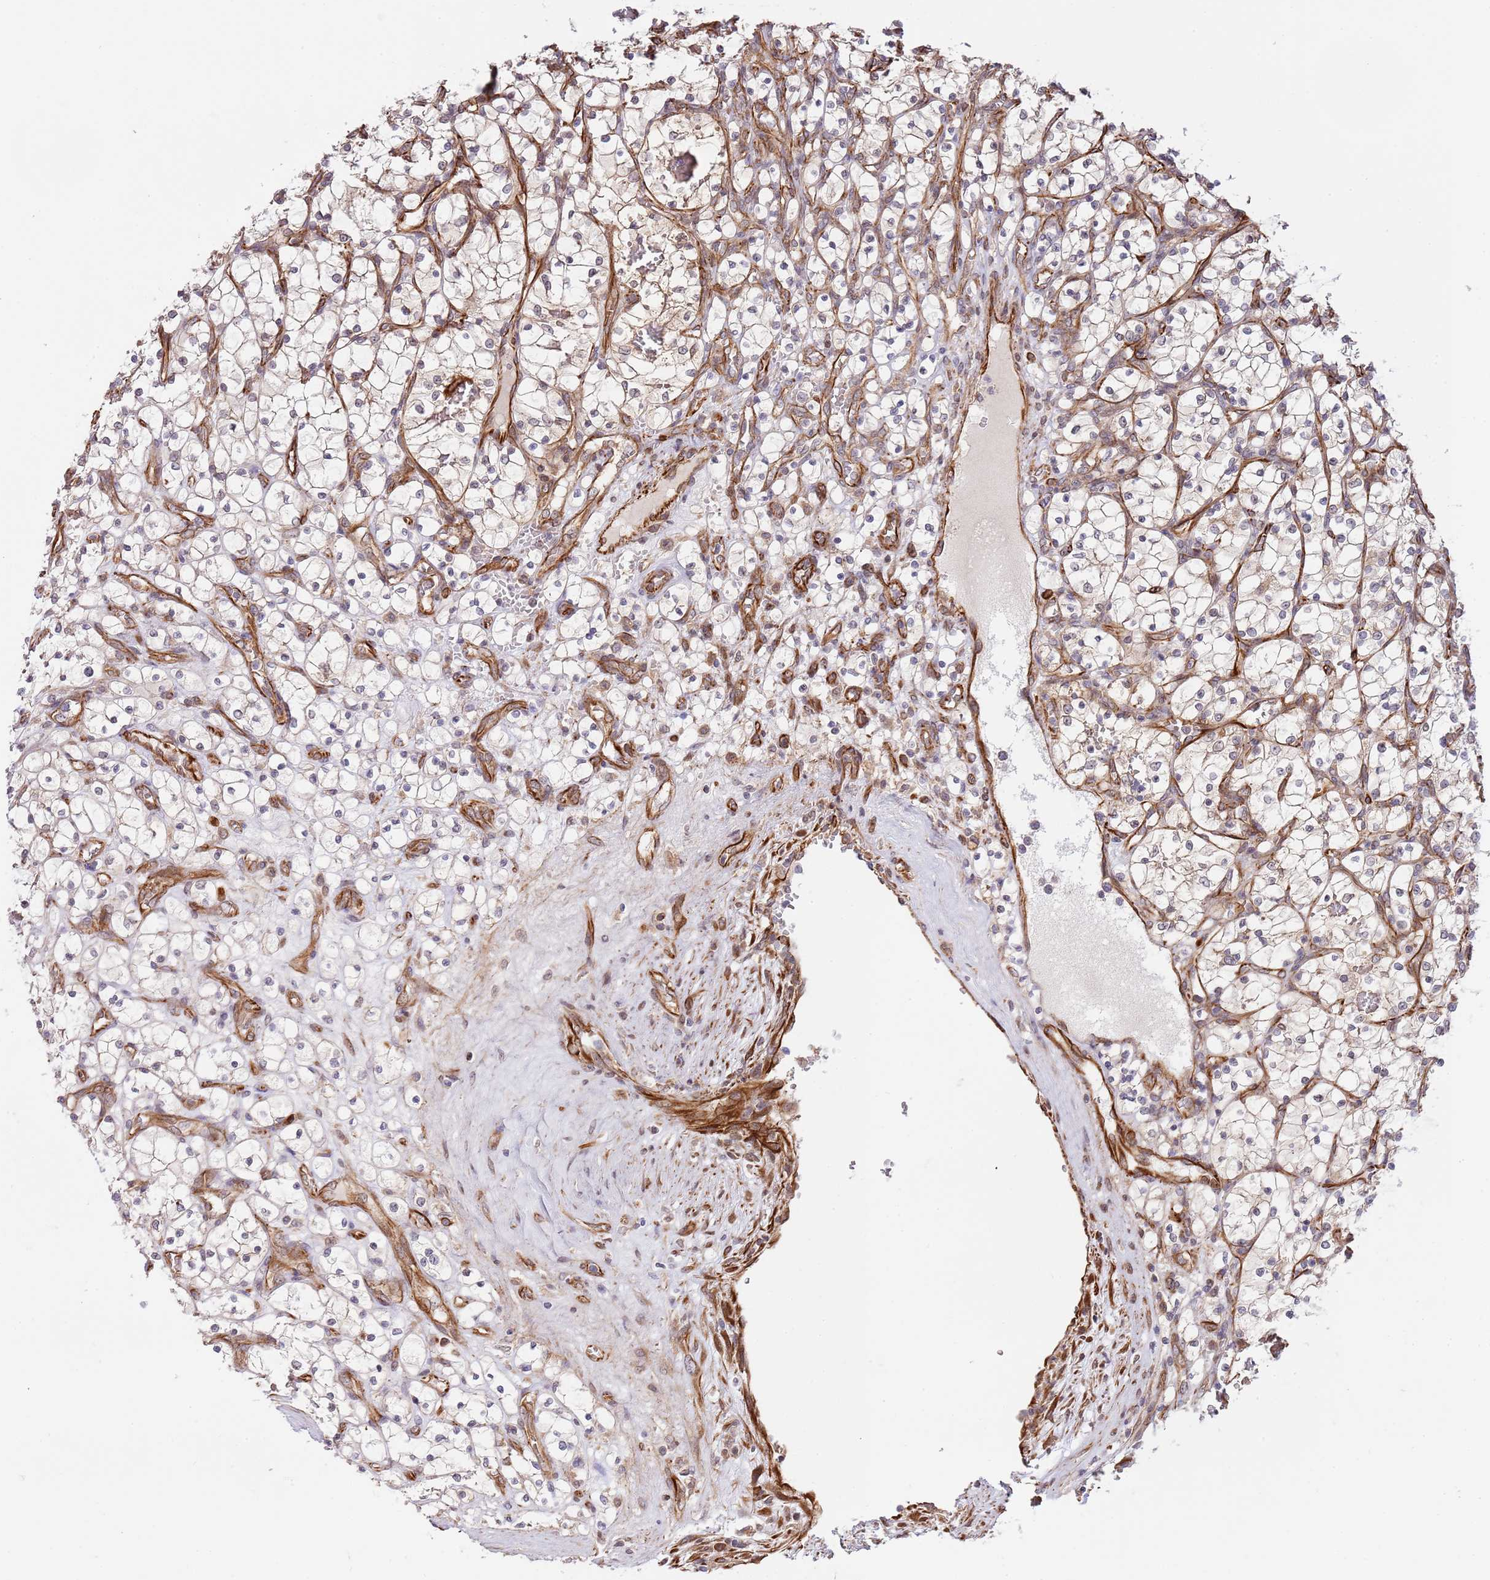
{"staining": {"intensity": "negative", "quantity": "none", "location": "none"}, "tissue": "renal cancer", "cell_type": "Tumor cells", "image_type": "cancer", "snomed": [{"axis": "morphology", "description": "Adenocarcinoma, NOS"}, {"axis": "topography", "description": "Kidney"}], "caption": "Immunohistochemistry micrograph of human renal cancer stained for a protein (brown), which displays no expression in tumor cells.", "gene": "NEK3", "patient": {"sex": "female", "age": 69}}